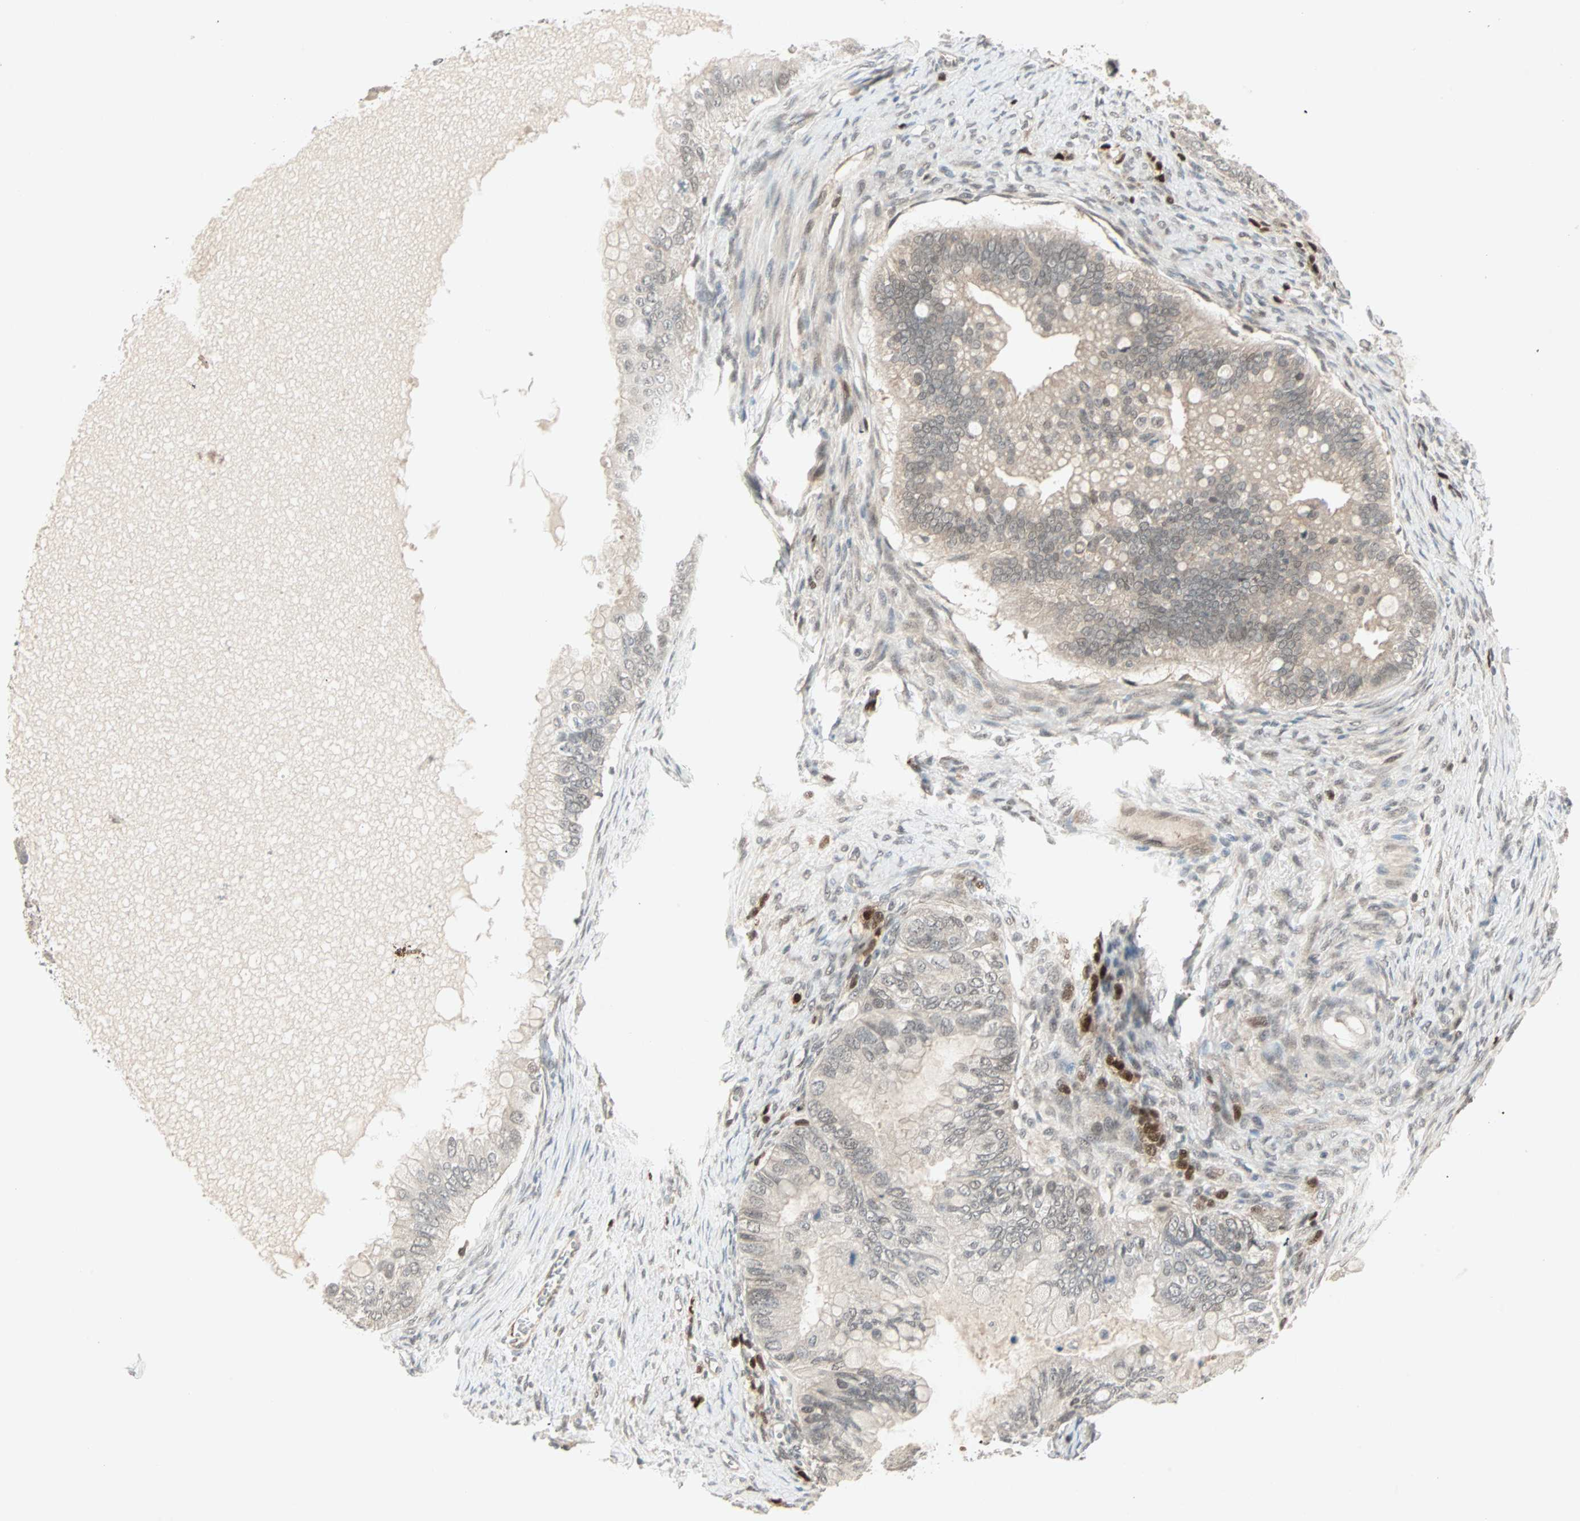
{"staining": {"intensity": "weak", "quantity": ">75%", "location": "cytoplasmic/membranous"}, "tissue": "ovarian cancer", "cell_type": "Tumor cells", "image_type": "cancer", "snomed": [{"axis": "morphology", "description": "Cystadenocarcinoma, mucinous, NOS"}, {"axis": "topography", "description": "Ovary"}], "caption": "IHC of human ovarian cancer shows low levels of weak cytoplasmic/membranous staining in about >75% of tumor cells.", "gene": "PTPA", "patient": {"sex": "female", "age": 80}}